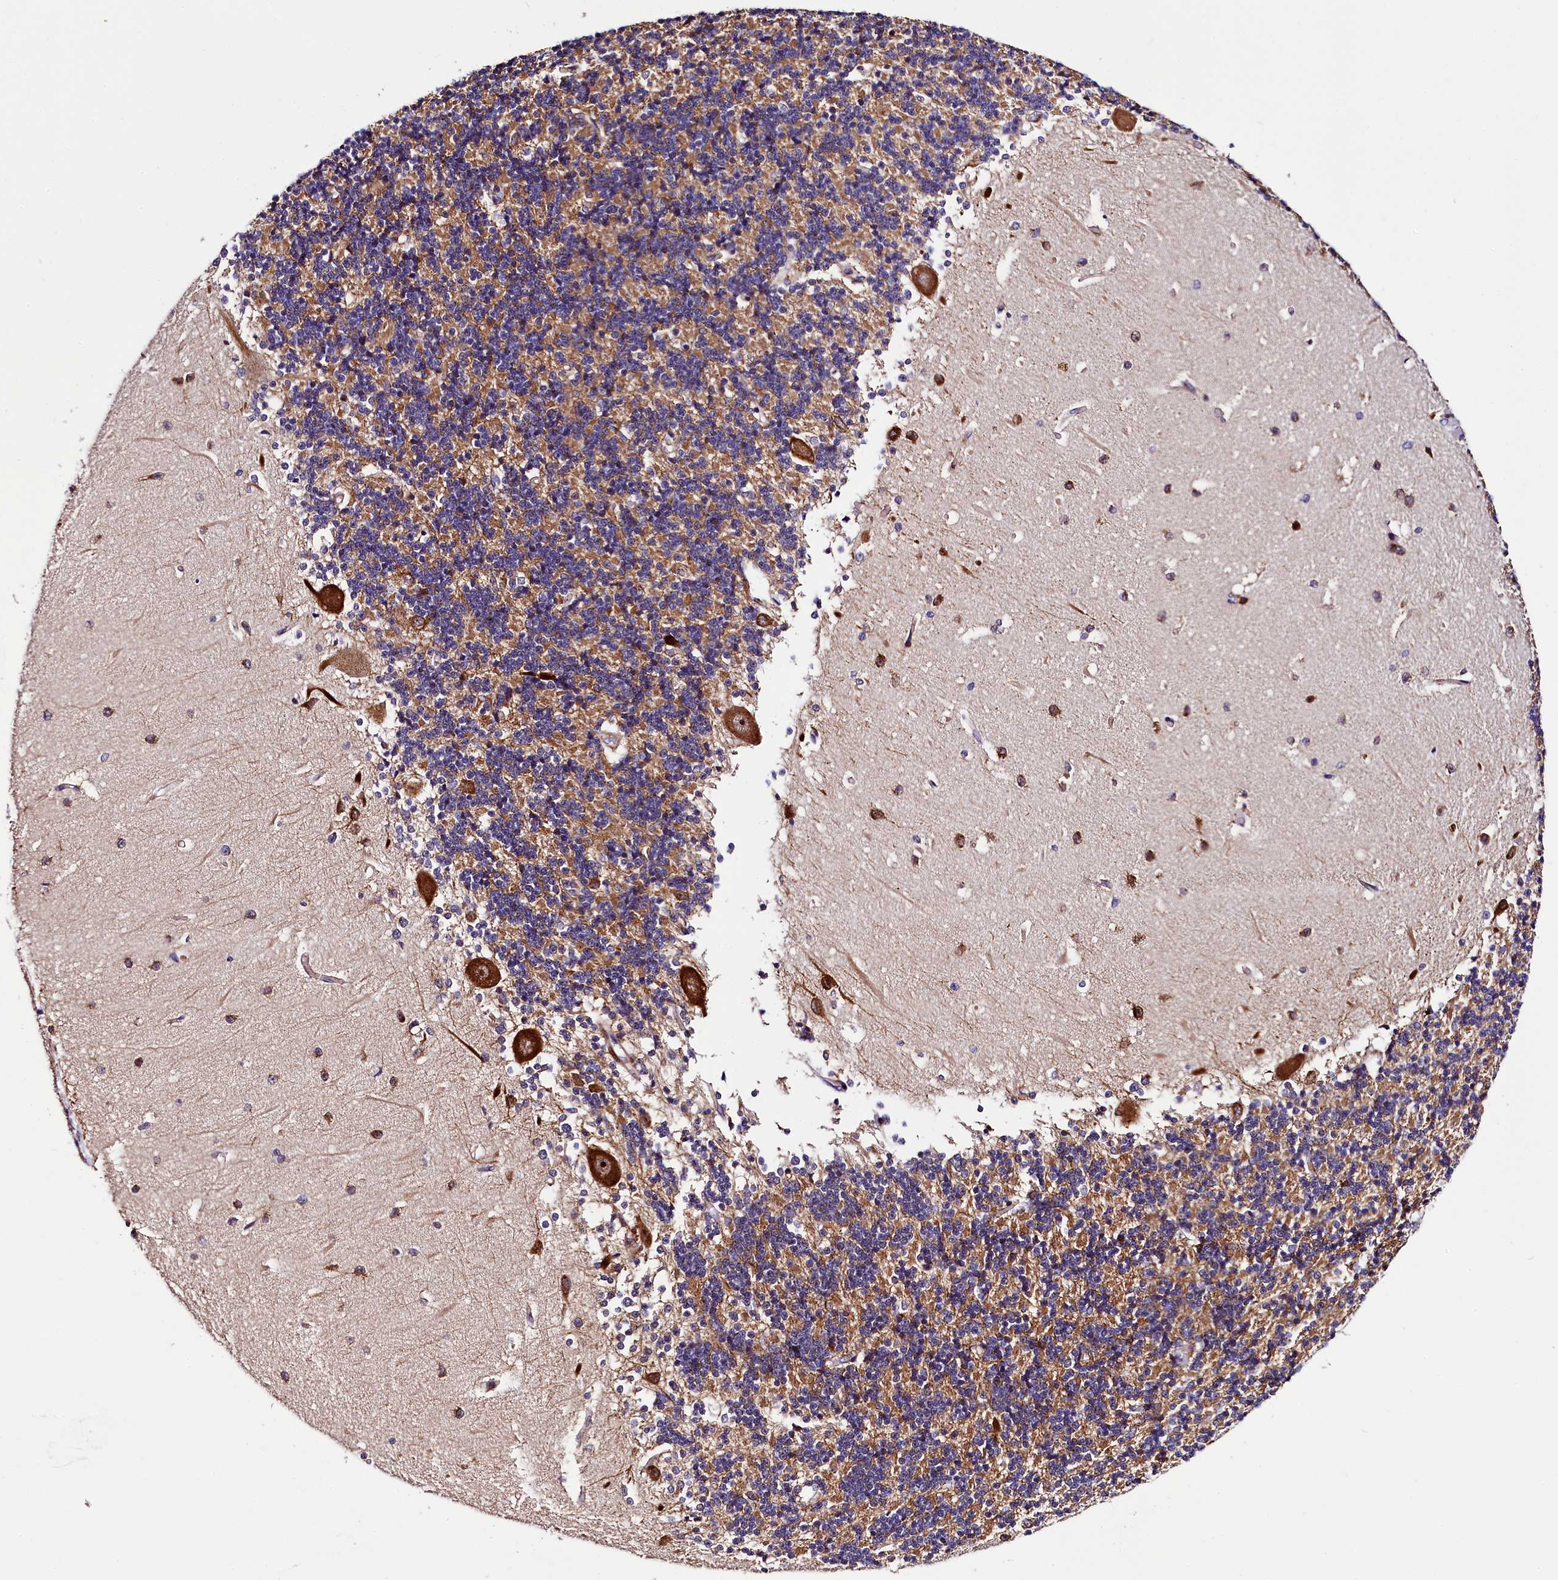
{"staining": {"intensity": "moderate", "quantity": "25%-75%", "location": "cytoplasmic/membranous"}, "tissue": "cerebellum", "cell_type": "Cells in granular layer", "image_type": "normal", "snomed": [{"axis": "morphology", "description": "Normal tissue, NOS"}, {"axis": "topography", "description": "Cerebellum"}], "caption": "Immunohistochemistry (IHC) image of normal cerebellum: human cerebellum stained using immunohistochemistry (IHC) displays medium levels of moderate protein expression localized specifically in the cytoplasmic/membranous of cells in granular layer, appearing as a cytoplasmic/membranous brown color.", "gene": "TRMT112", "patient": {"sex": "male", "age": 37}}